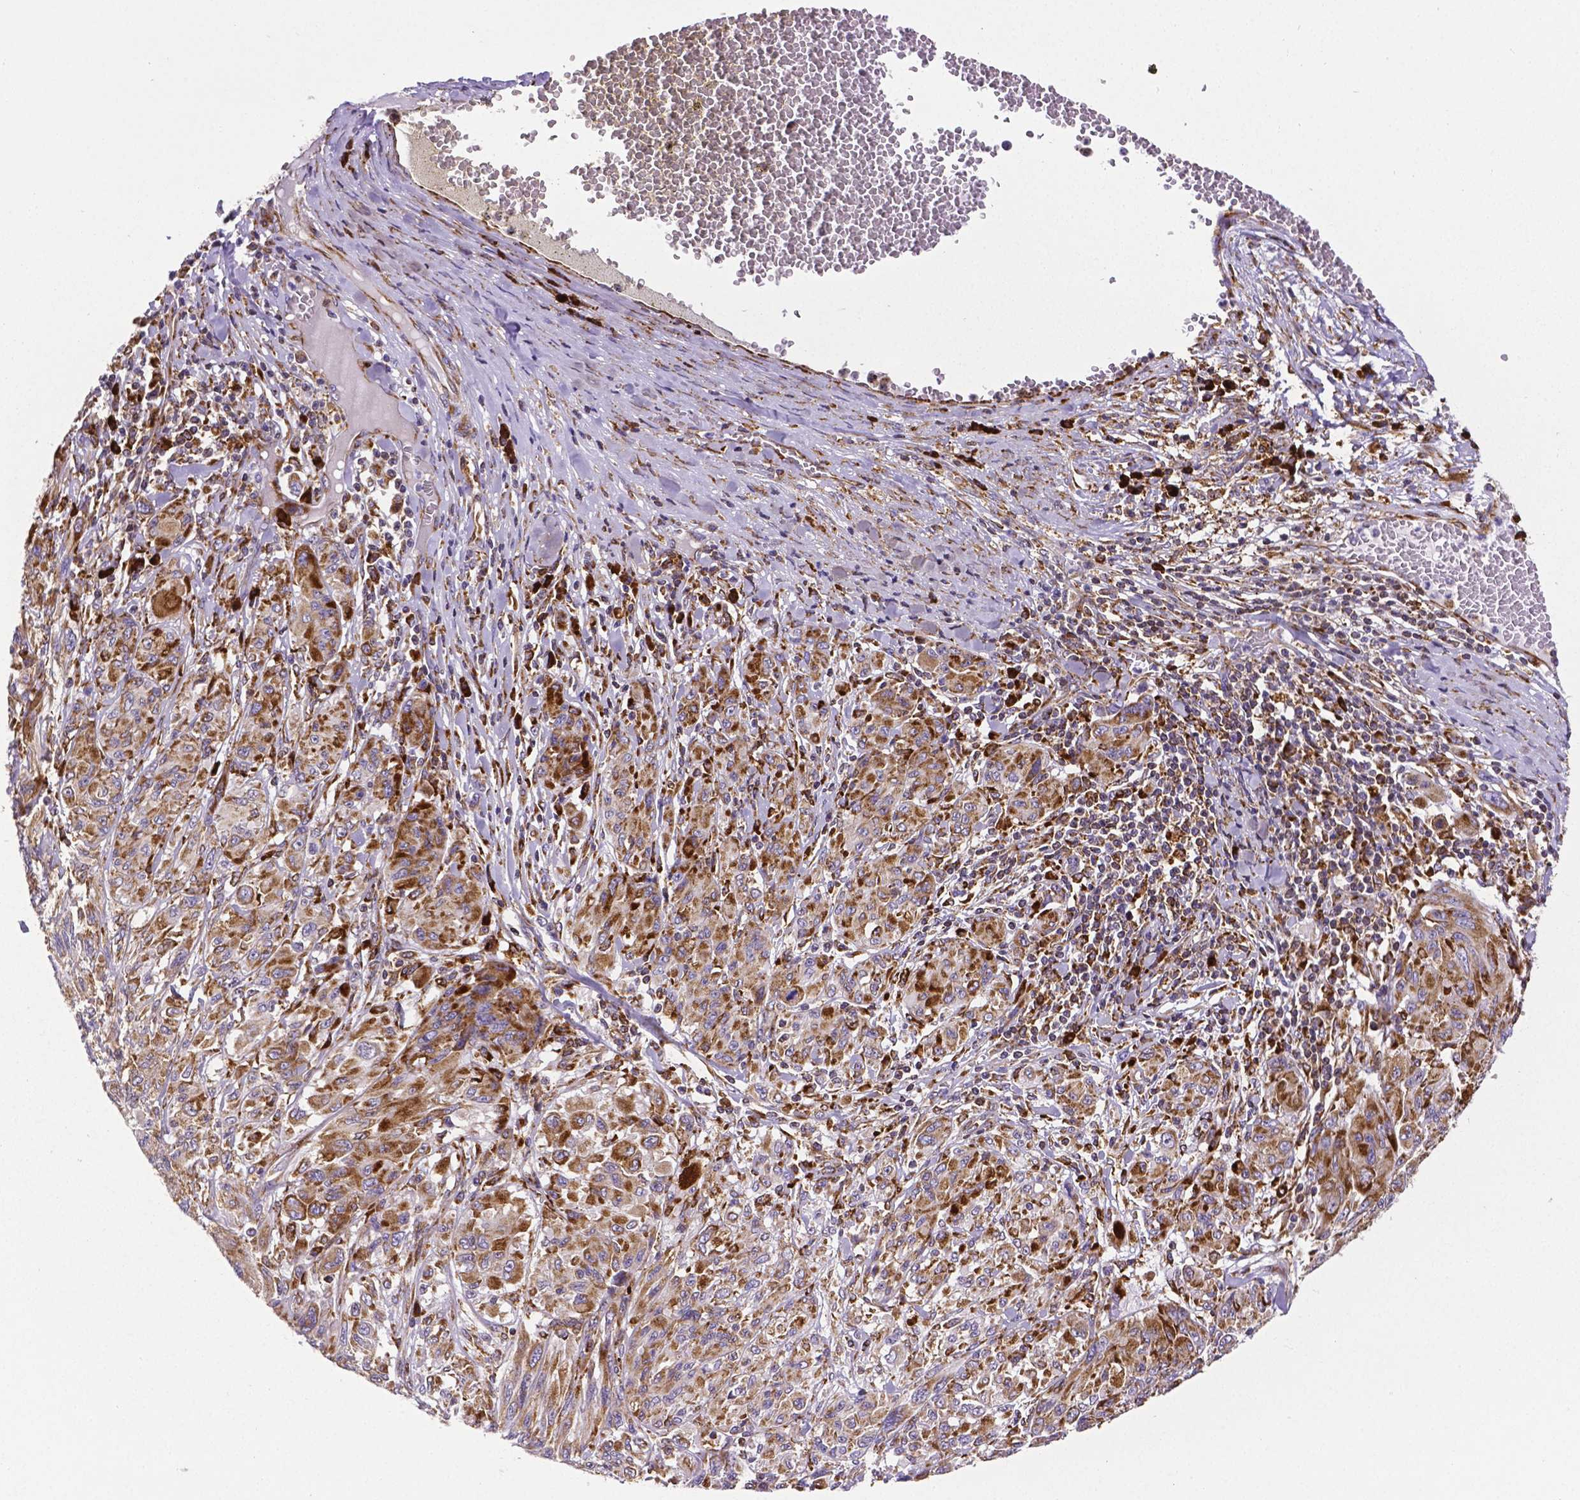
{"staining": {"intensity": "moderate", "quantity": ">75%", "location": "cytoplasmic/membranous"}, "tissue": "melanoma", "cell_type": "Tumor cells", "image_type": "cancer", "snomed": [{"axis": "morphology", "description": "Malignant melanoma, NOS"}, {"axis": "topography", "description": "Skin"}], "caption": "DAB (3,3'-diaminobenzidine) immunohistochemical staining of human melanoma demonstrates moderate cytoplasmic/membranous protein staining in about >75% of tumor cells.", "gene": "MTDH", "patient": {"sex": "female", "age": 91}}